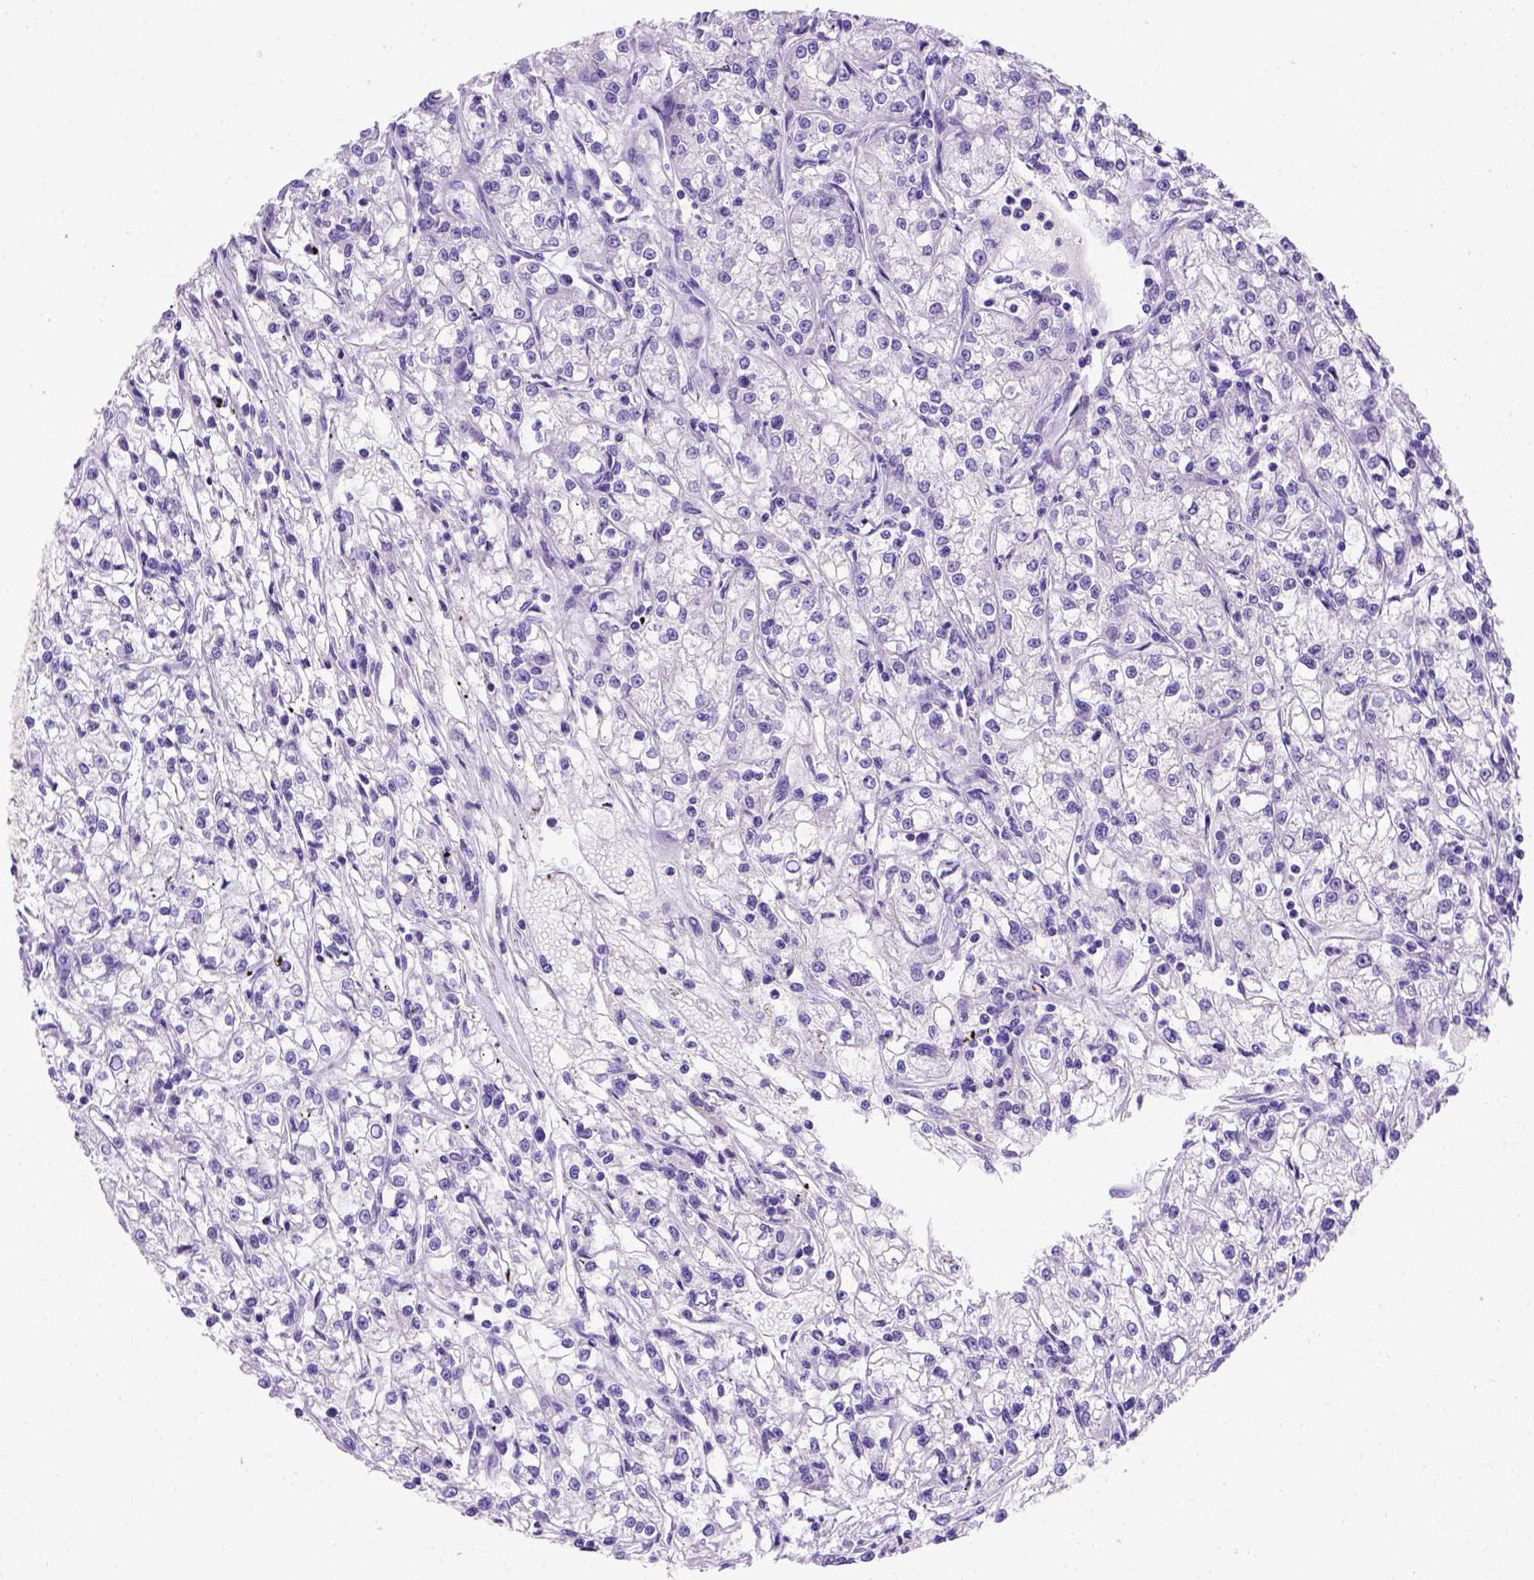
{"staining": {"intensity": "negative", "quantity": "none", "location": "none"}, "tissue": "renal cancer", "cell_type": "Tumor cells", "image_type": "cancer", "snomed": [{"axis": "morphology", "description": "Adenocarcinoma, NOS"}, {"axis": "topography", "description": "Kidney"}], "caption": "Tumor cells show no significant staining in renal cancer (adenocarcinoma). (DAB (3,3'-diaminobenzidine) immunohistochemistry (IHC) visualized using brightfield microscopy, high magnification).", "gene": "FOXI1", "patient": {"sex": "female", "age": 59}}